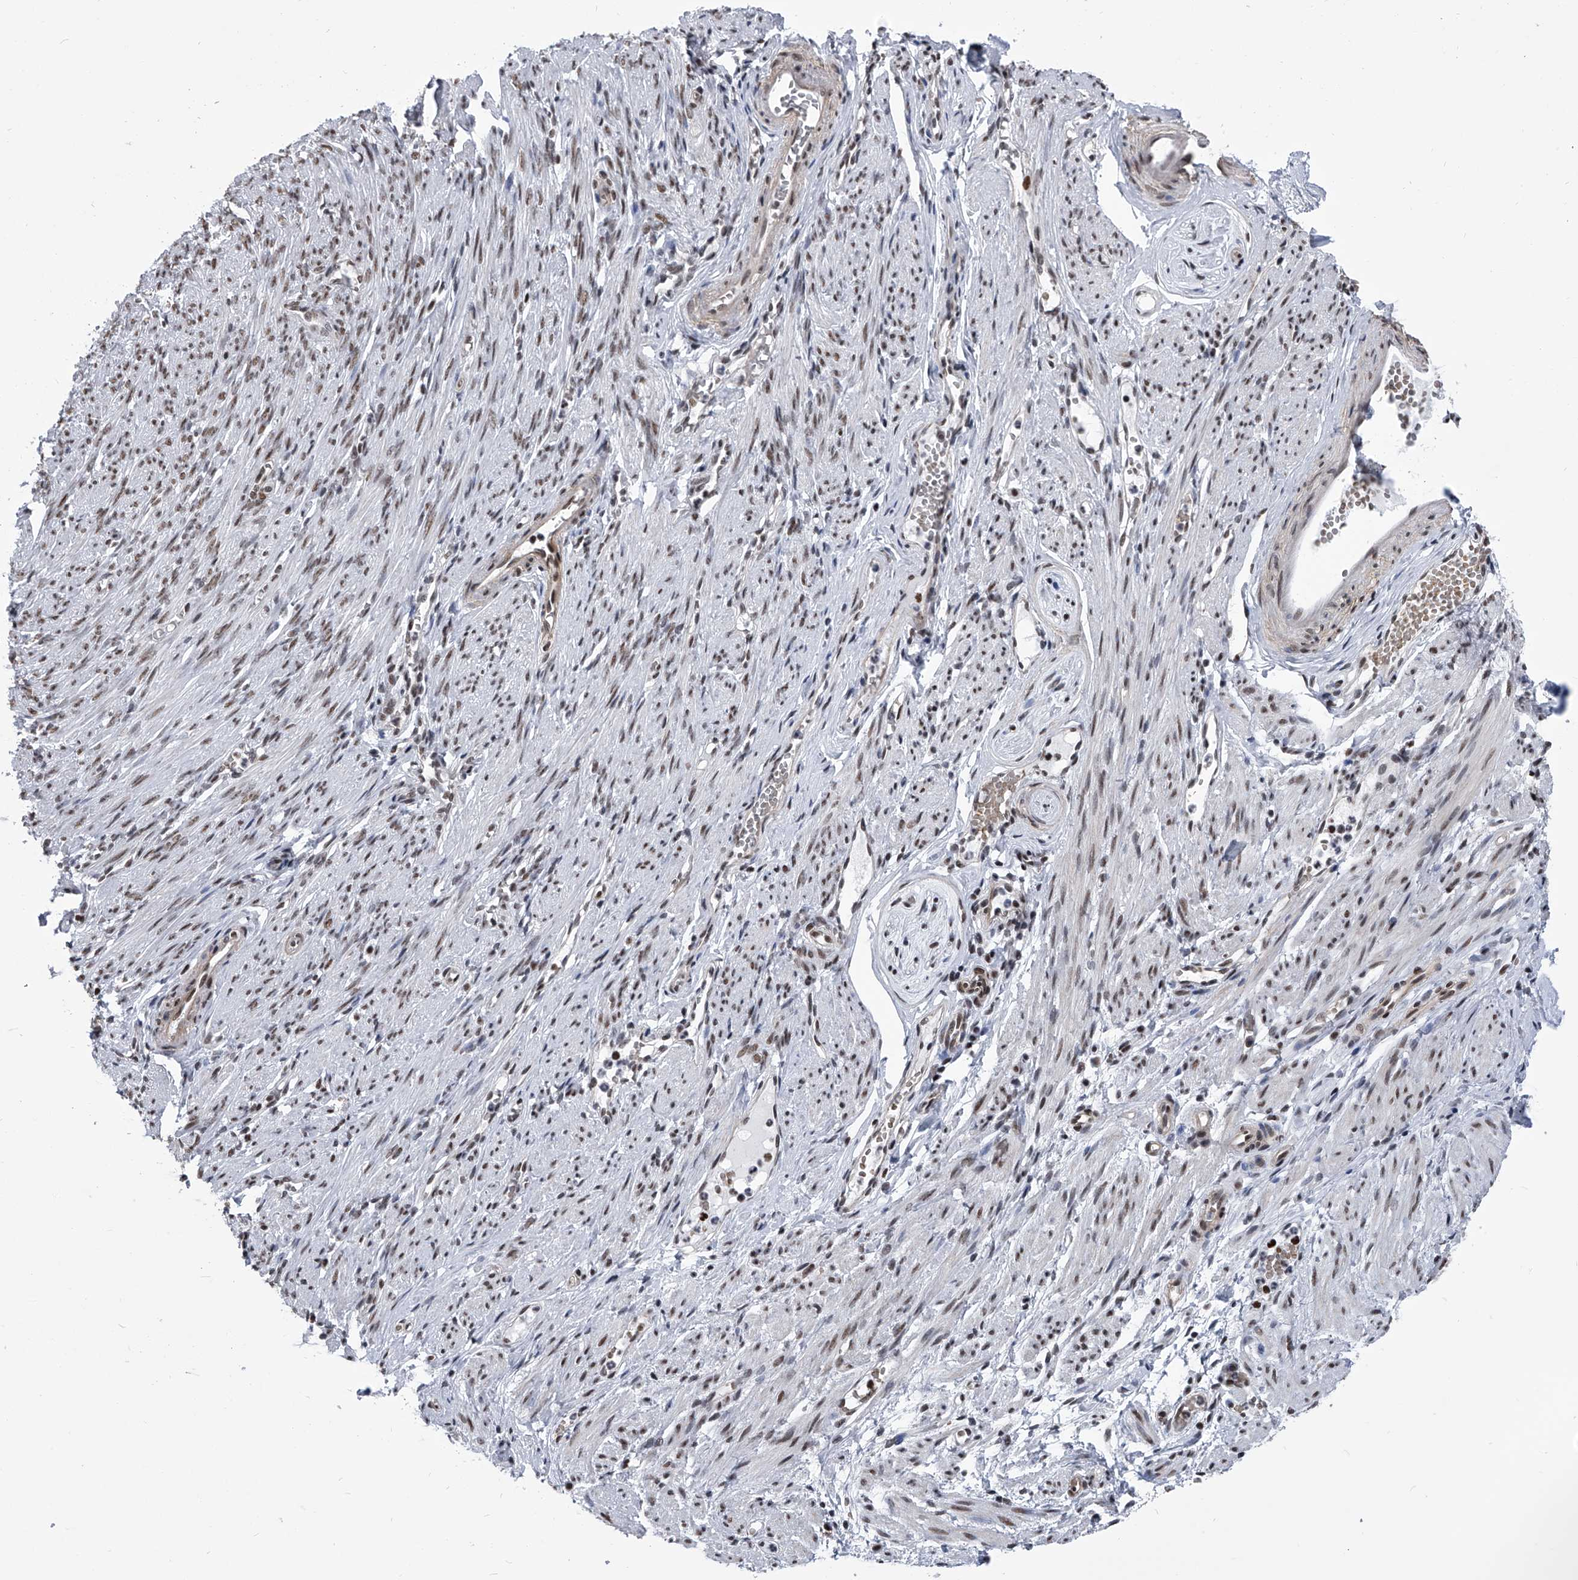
{"staining": {"intensity": "moderate", "quantity": ">75%", "location": "nuclear"}, "tissue": "adipose tissue", "cell_type": "Adipocytes", "image_type": "normal", "snomed": [{"axis": "morphology", "description": "Normal tissue, NOS"}, {"axis": "topography", "description": "Smooth muscle"}, {"axis": "topography", "description": "Peripheral nerve tissue"}], "caption": "Unremarkable adipose tissue demonstrates moderate nuclear expression in about >75% of adipocytes, visualized by immunohistochemistry. (Stains: DAB in brown, nuclei in blue, Microscopy: brightfield microscopy at high magnification).", "gene": "SIM2", "patient": {"sex": "female", "age": 39}}